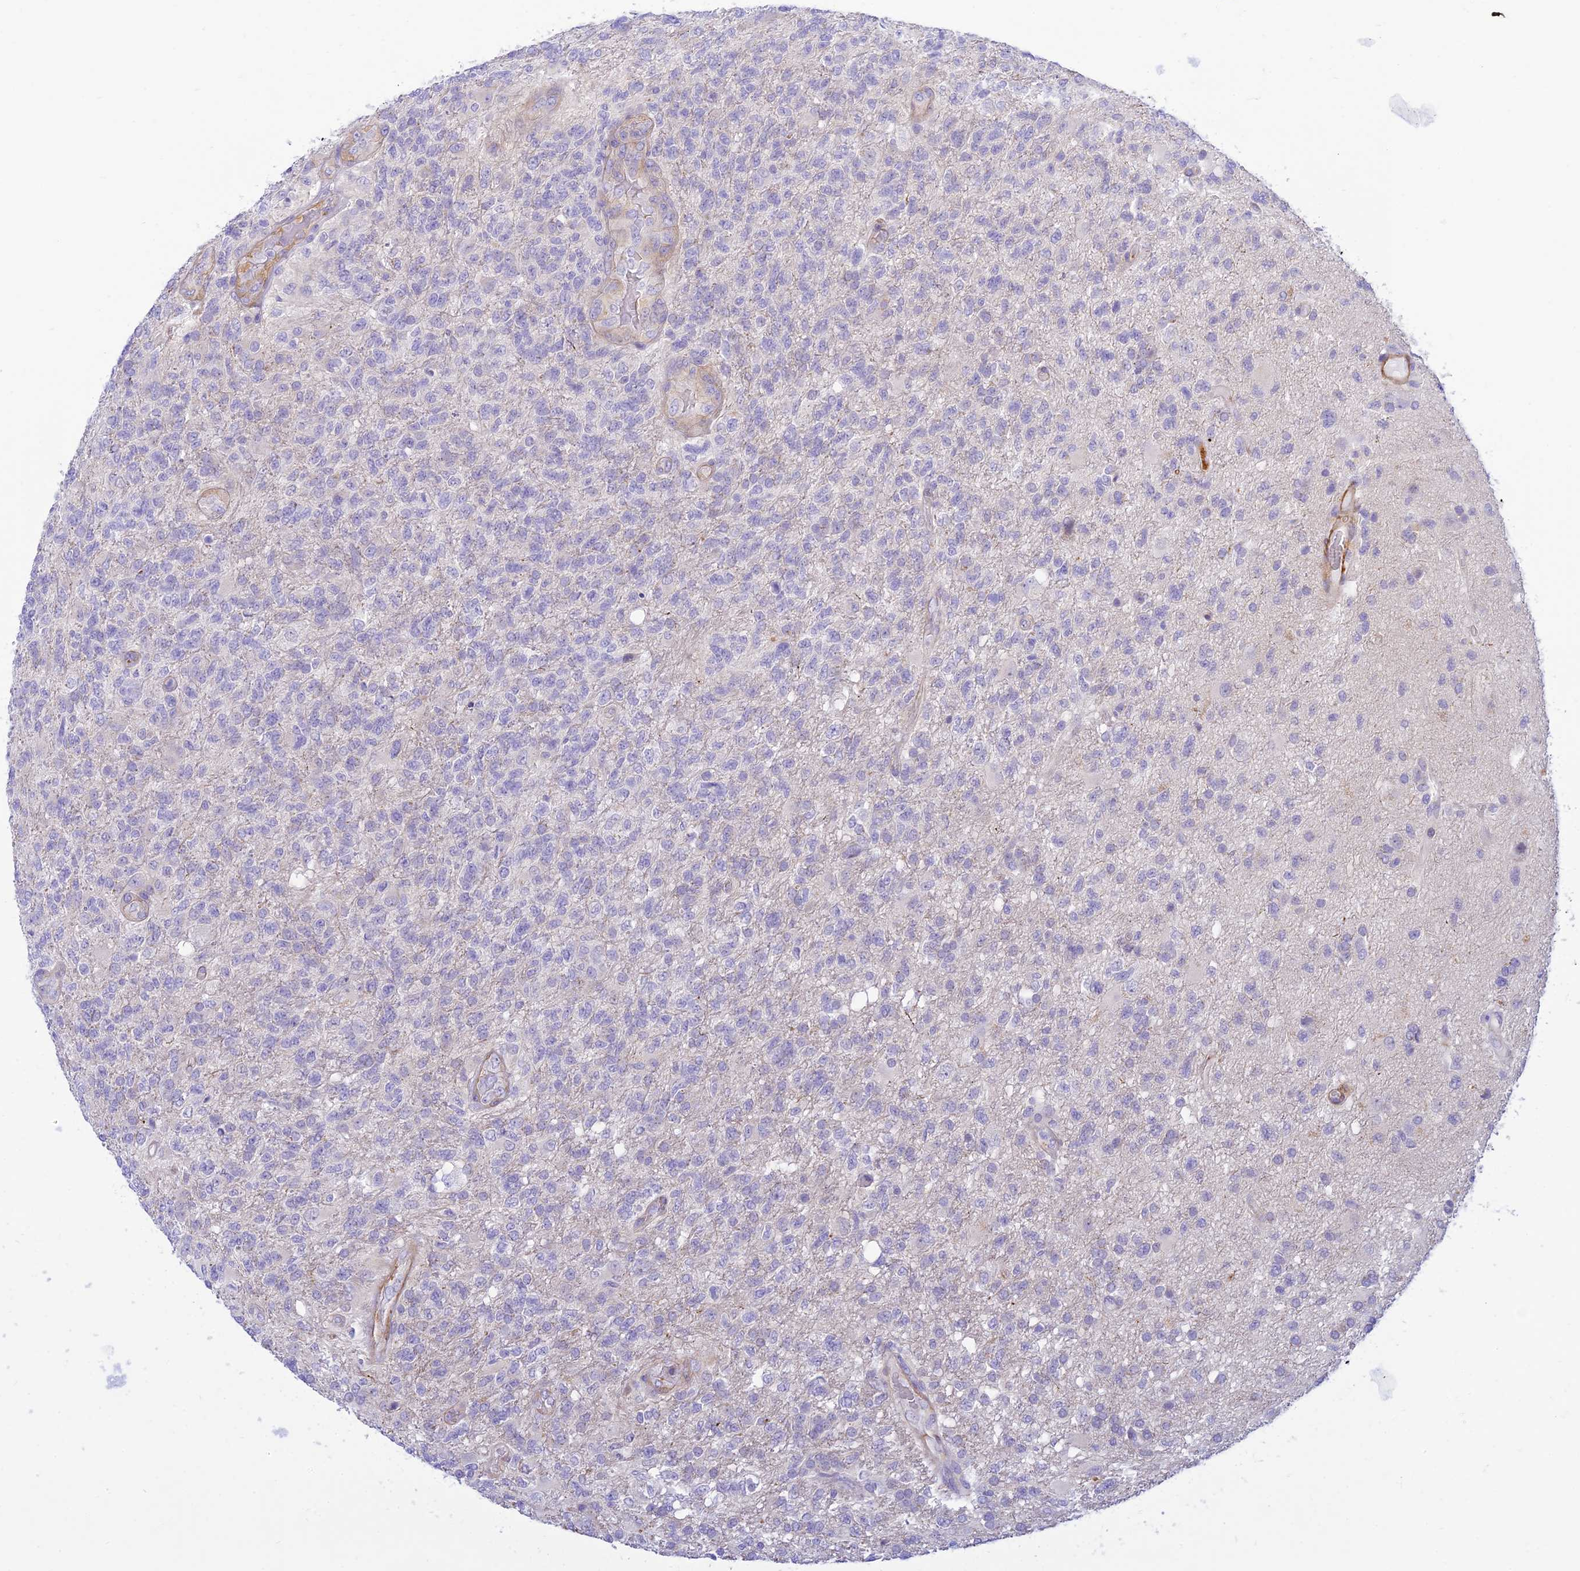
{"staining": {"intensity": "negative", "quantity": "none", "location": "none"}, "tissue": "glioma", "cell_type": "Tumor cells", "image_type": "cancer", "snomed": [{"axis": "morphology", "description": "Glioma, malignant, High grade"}, {"axis": "topography", "description": "Brain"}], "caption": "Glioma stained for a protein using IHC demonstrates no positivity tumor cells.", "gene": "FBXW4", "patient": {"sex": "male", "age": 56}}